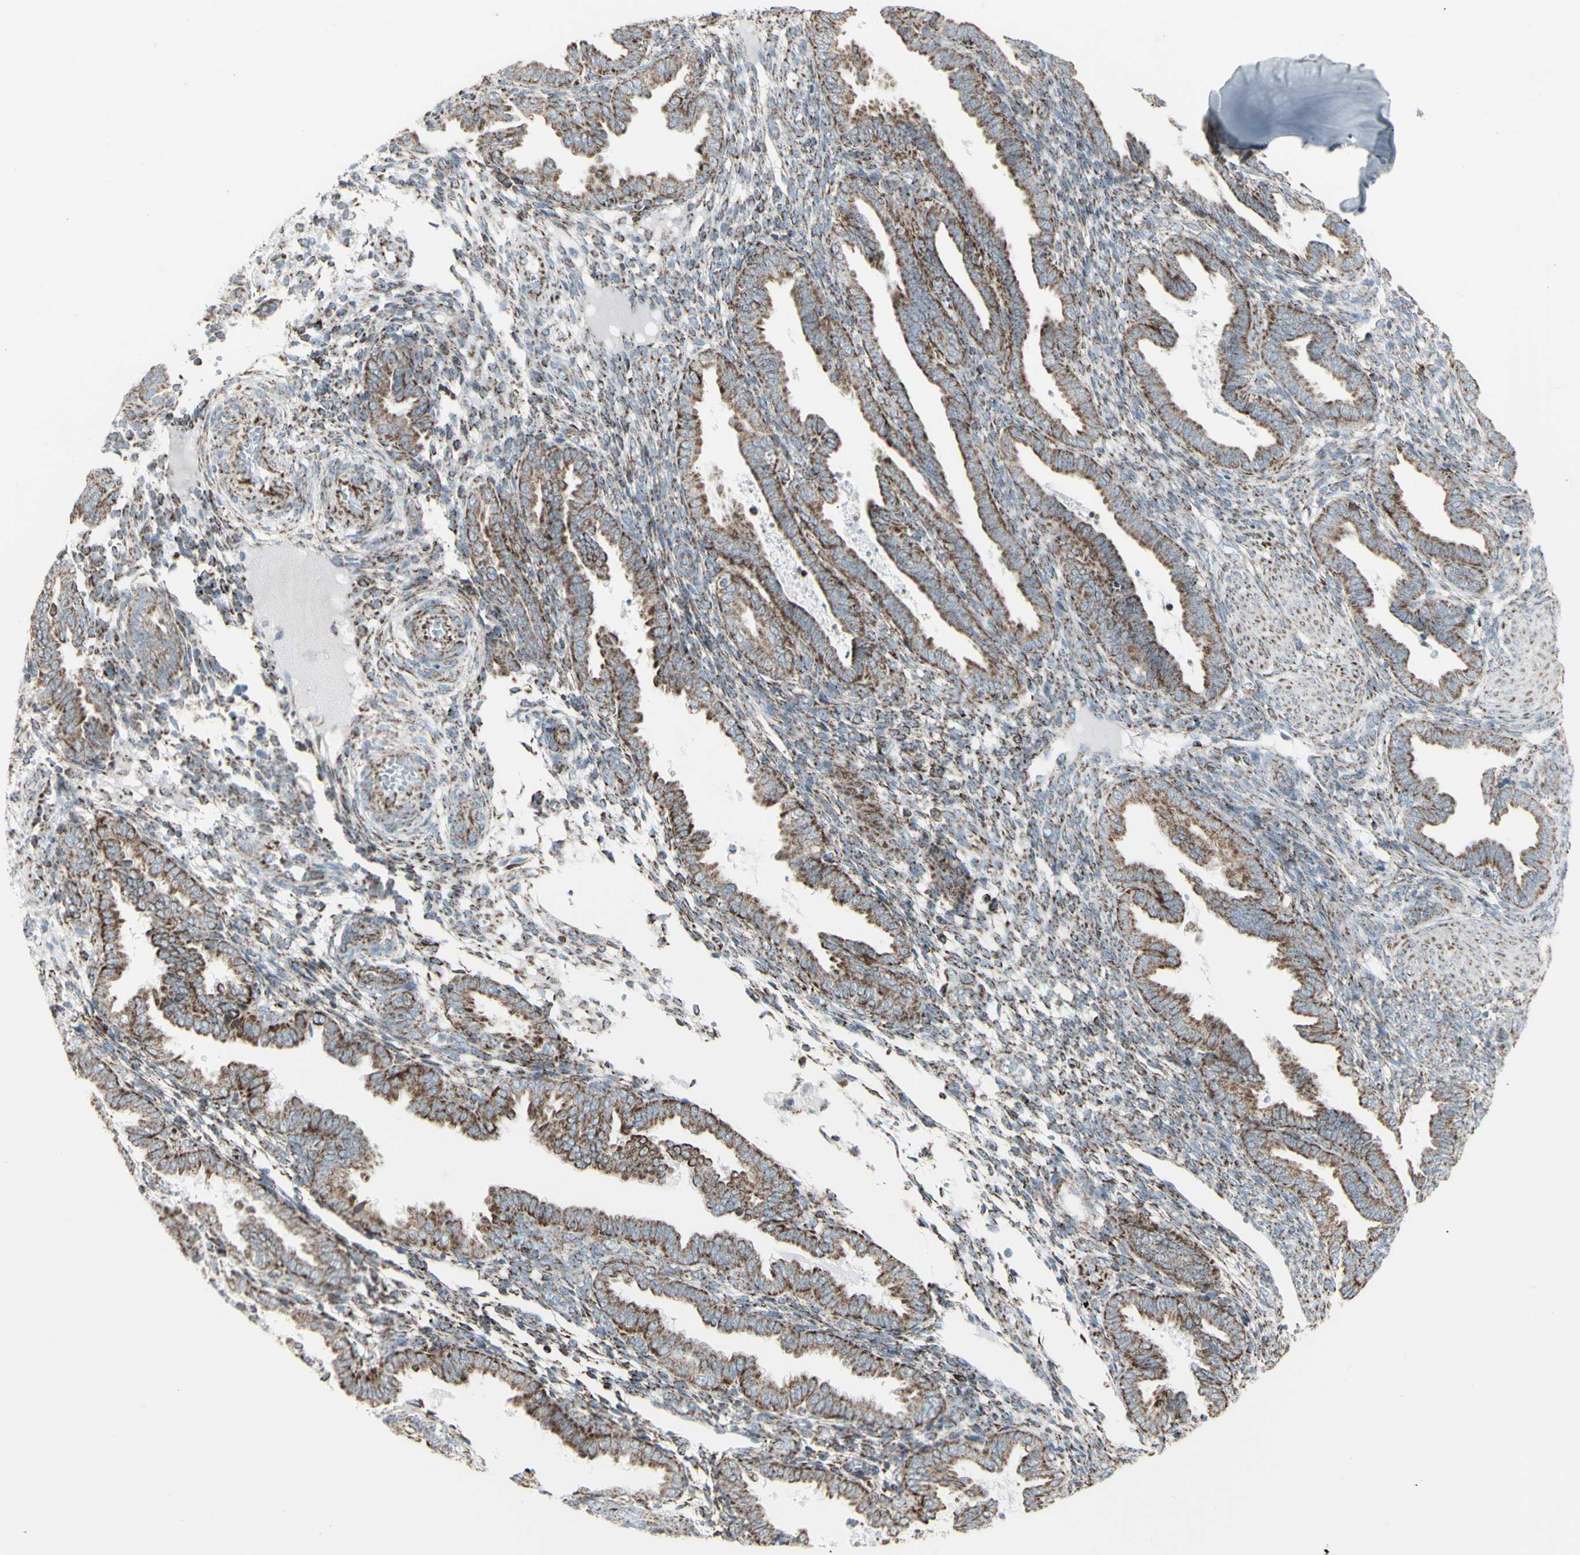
{"staining": {"intensity": "strong", "quantity": "25%-75%", "location": "cytoplasmic/membranous"}, "tissue": "endometrium", "cell_type": "Cells in endometrial stroma", "image_type": "normal", "snomed": [{"axis": "morphology", "description": "Normal tissue, NOS"}, {"axis": "topography", "description": "Endometrium"}], "caption": "Strong cytoplasmic/membranous positivity for a protein is identified in about 25%-75% of cells in endometrial stroma of benign endometrium using immunohistochemistry.", "gene": "PLGRKT", "patient": {"sex": "female", "age": 33}}